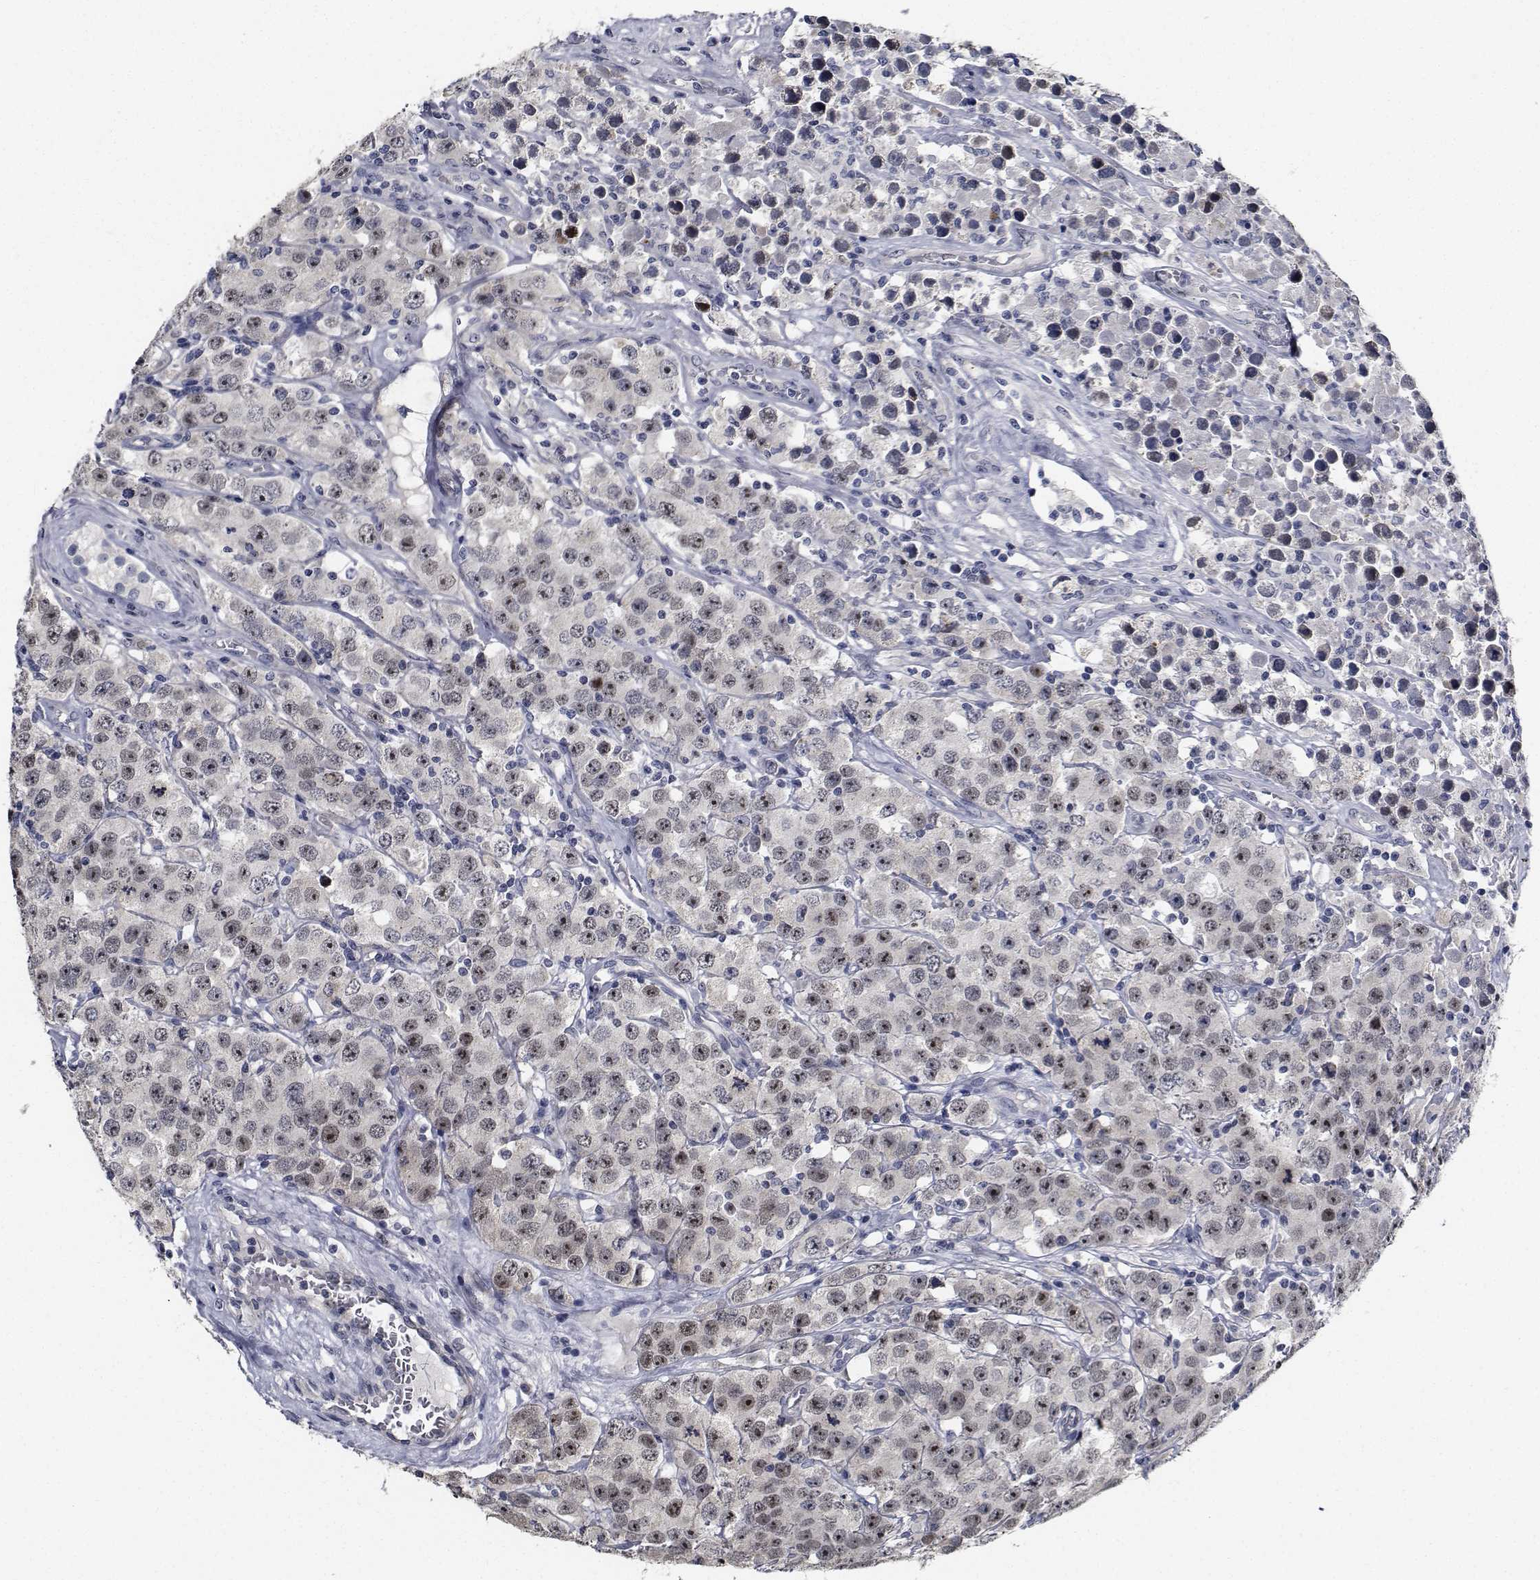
{"staining": {"intensity": "moderate", "quantity": ">75%", "location": "nuclear"}, "tissue": "testis cancer", "cell_type": "Tumor cells", "image_type": "cancer", "snomed": [{"axis": "morphology", "description": "Seminoma, NOS"}, {"axis": "topography", "description": "Testis"}], "caption": "Immunohistochemistry (IHC) of human testis cancer exhibits medium levels of moderate nuclear expression in approximately >75% of tumor cells.", "gene": "NVL", "patient": {"sex": "male", "age": 52}}